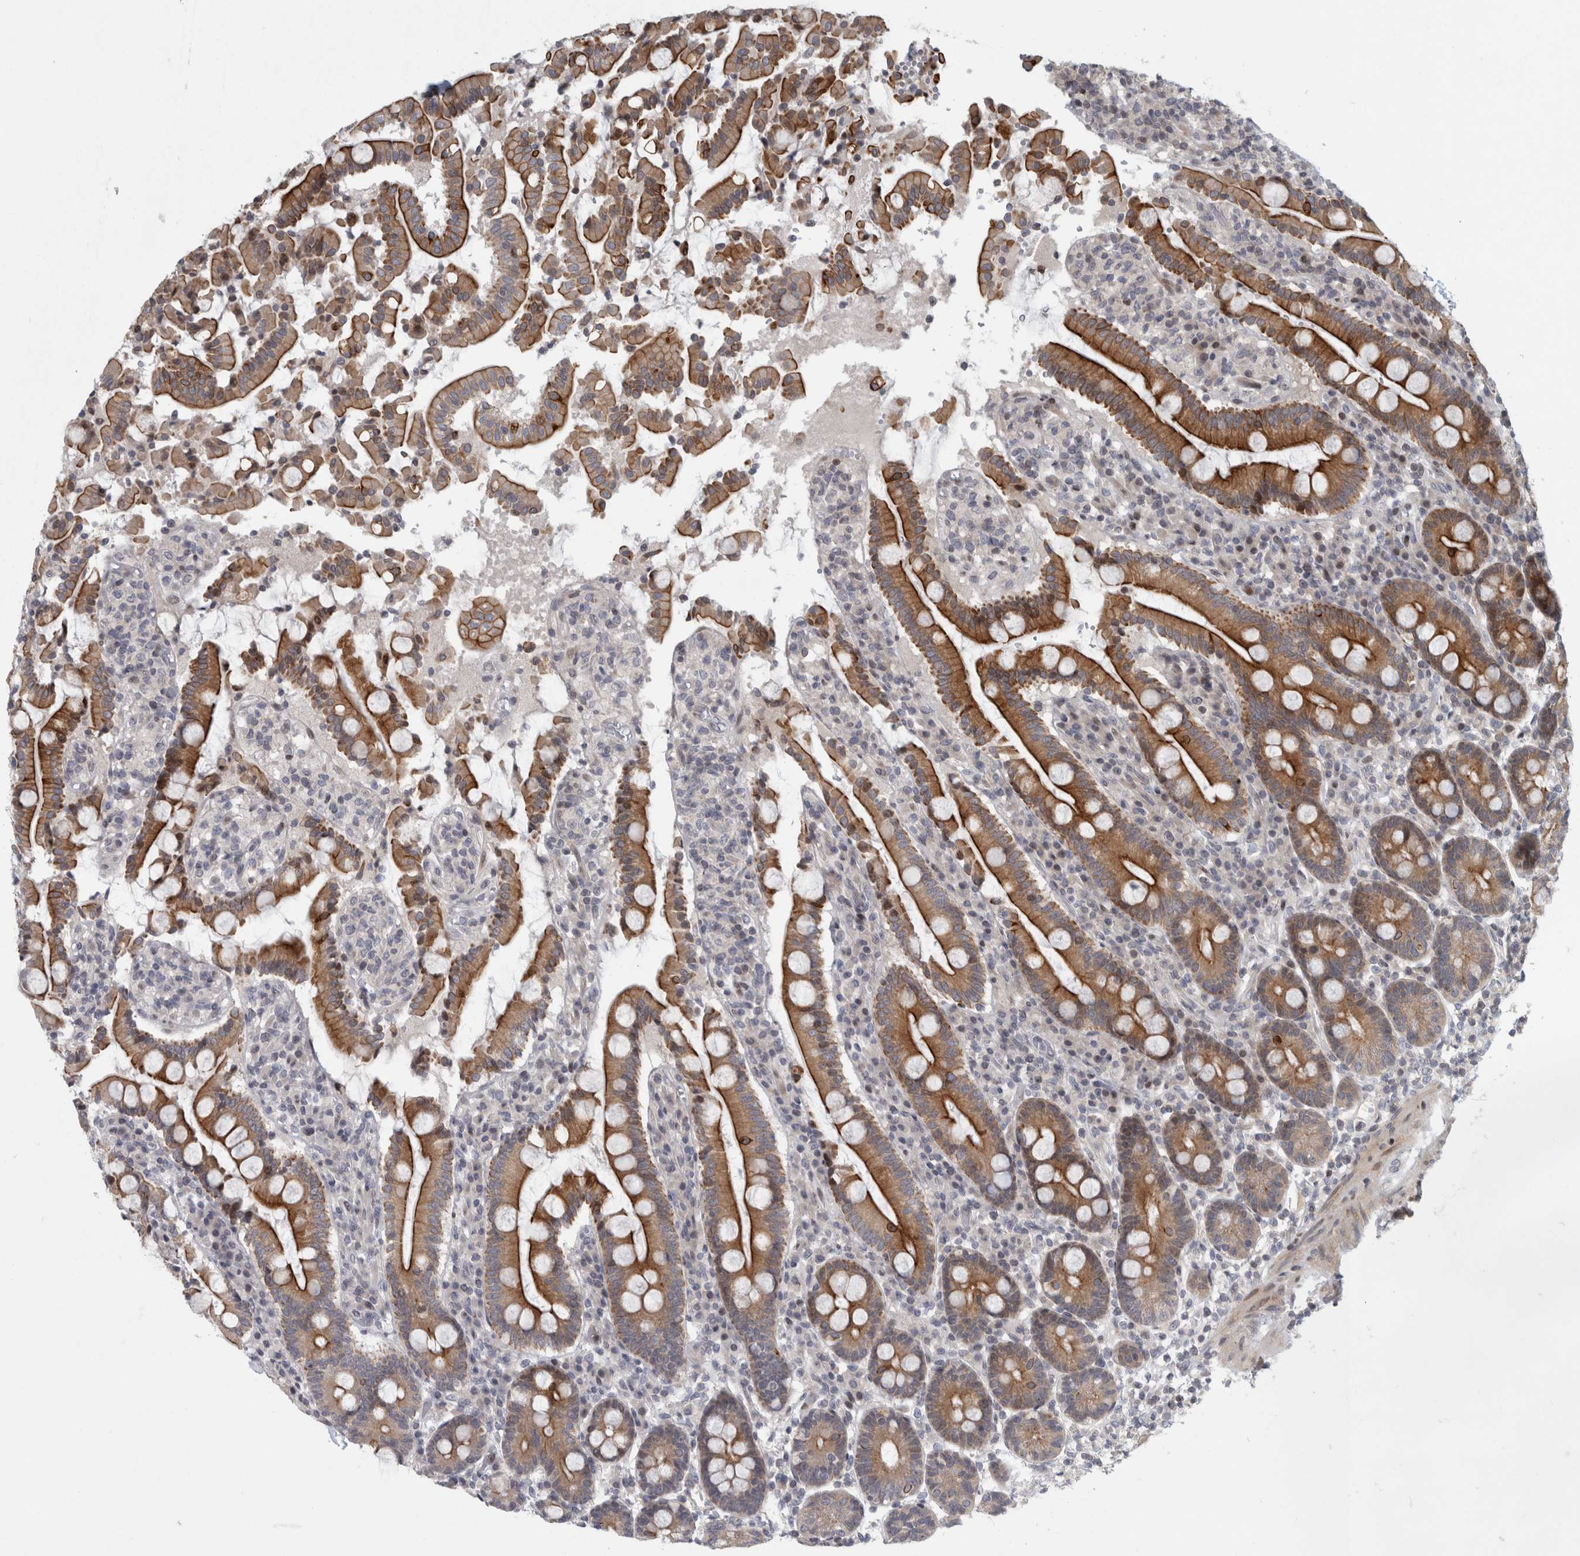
{"staining": {"intensity": "strong", "quantity": "25%-75%", "location": "cytoplasmic/membranous"}, "tissue": "duodenum", "cell_type": "Glandular cells", "image_type": "normal", "snomed": [{"axis": "morphology", "description": "Normal tissue, NOS"}, {"axis": "topography", "description": "Small intestine, NOS"}], "caption": "Unremarkable duodenum shows strong cytoplasmic/membranous positivity in about 25%-75% of glandular cells, visualized by immunohistochemistry.", "gene": "UTP25", "patient": {"sex": "female", "age": 71}}